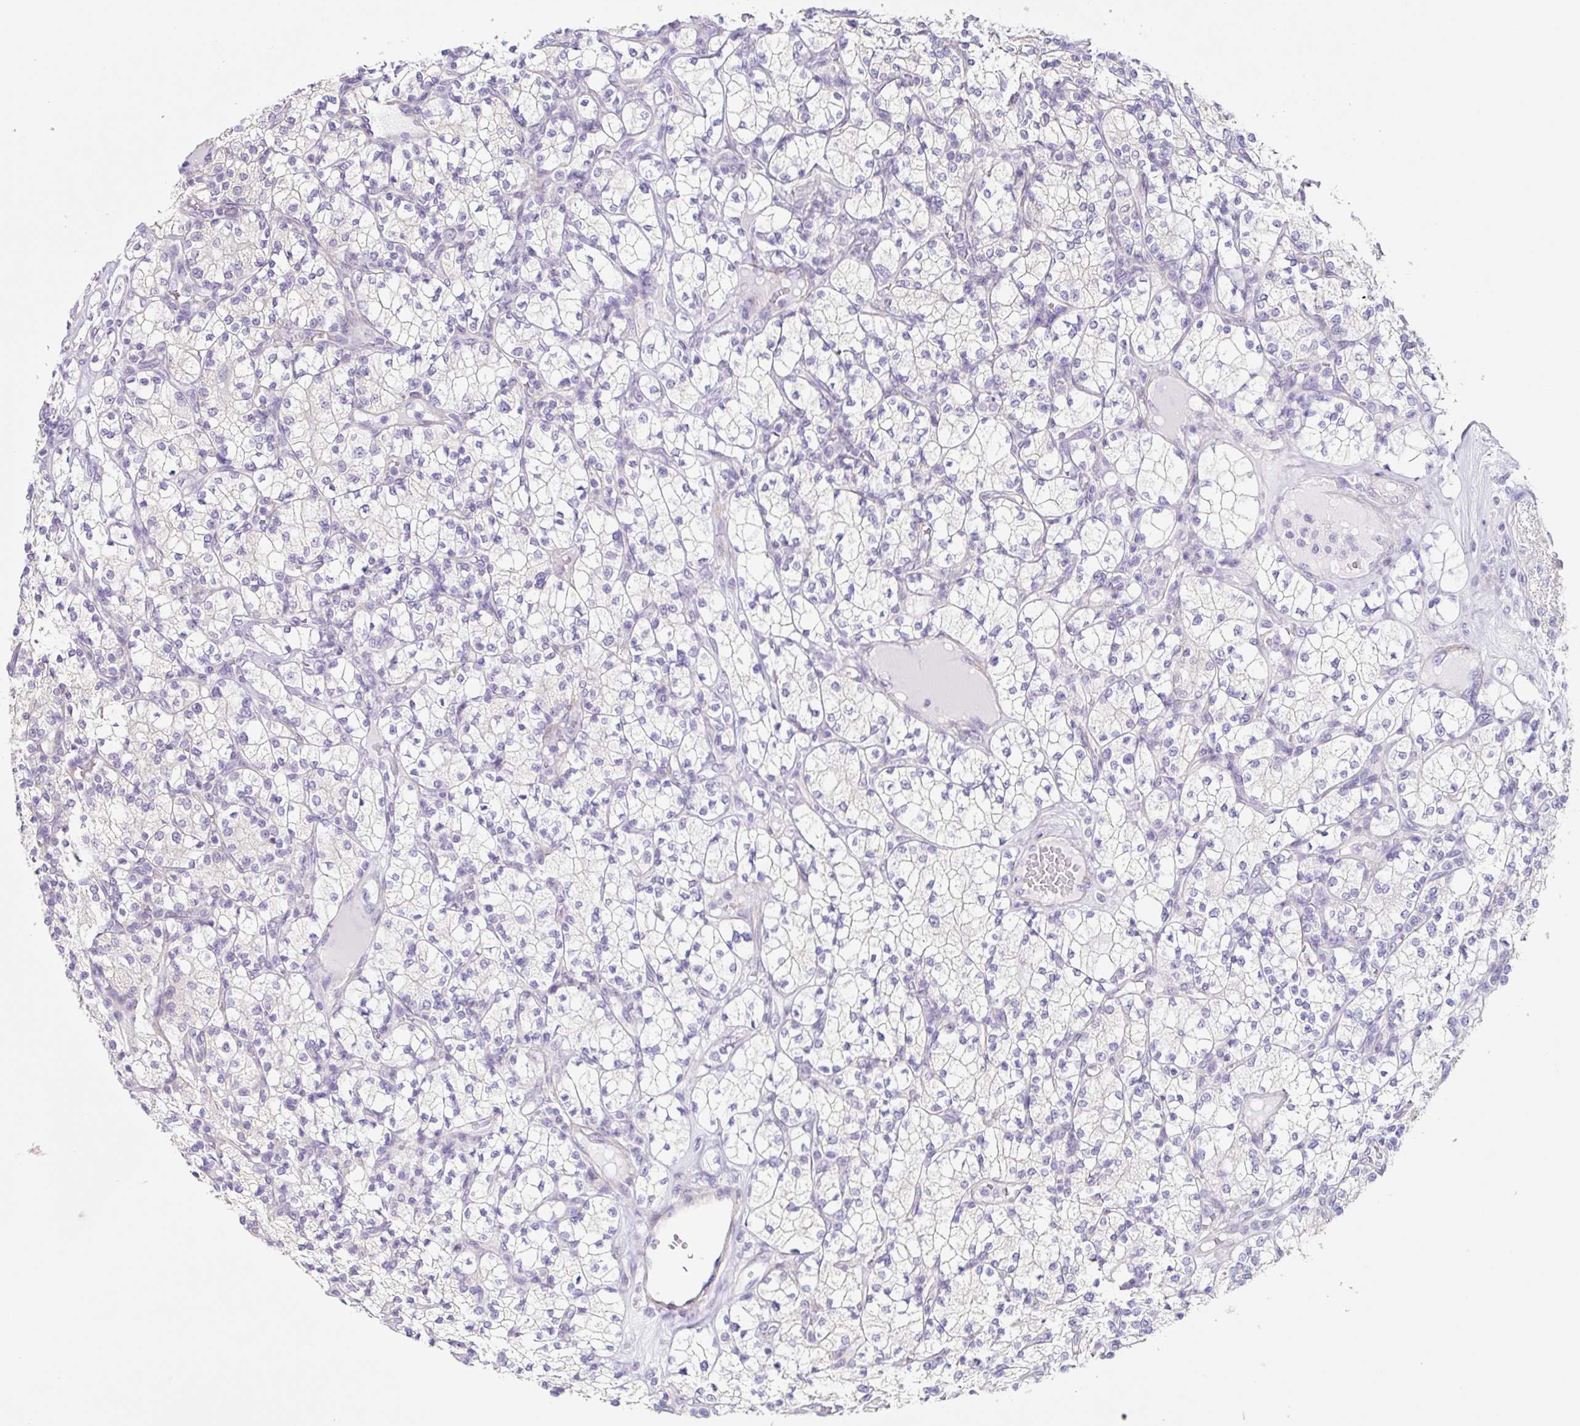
{"staining": {"intensity": "negative", "quantity": "none", "location": "none"}, "tissue": "renal cancer", "cell_type": "Tumor cells", "image_type": "cancer", "snomed": [{"axis": "morphology", "description": "Adenocarcinoma, NOS"}, {"axis": "topography", "description": "Kidney"}], "caption": "Immunohistochemistry image of neoplastic tissue: renal cancer (adenocarcinoma) stained with DAB (3,3'-diaminobenzidine) demonstrates no significant protein staining in tumor cells.", "gene": "DCAF17", "patient": {"sex": "male", "age": 77}}